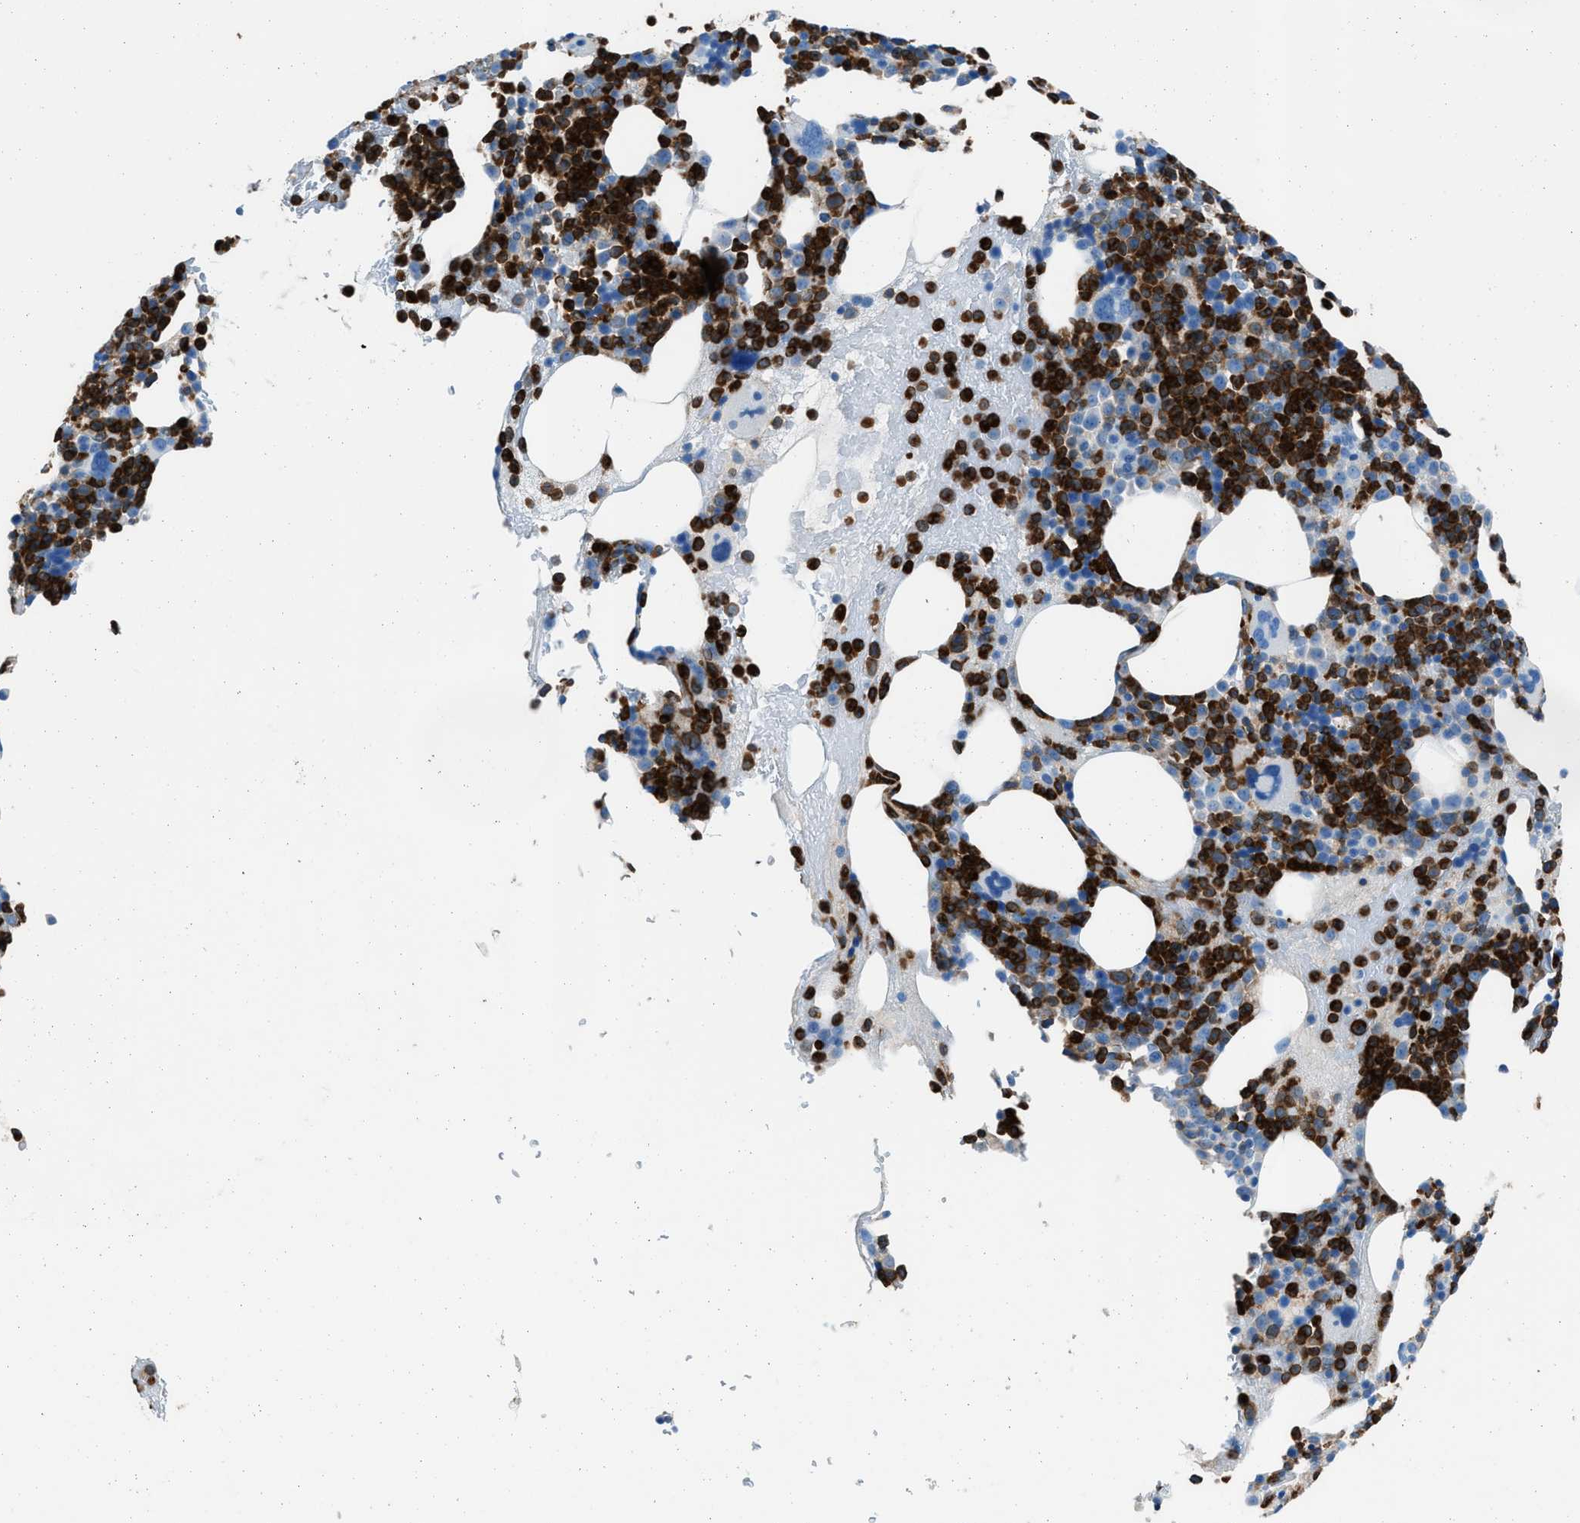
{"staining": {"intensity": "strong", "quantity": "25%-75%", "location": "cytoplasmic/membranous"}, "tissue": "bone marrow", "cell_type": "Hematopoietic cells", "image_type": "normal", "snomed": [{"axis": "morphology", "description": "Normal tissue, NOS"}, {"axis": "morphology", "description": "Inflammation, NOS"}, {"axis": "topography", "description": "Bone marrow"}], "caption": "Immunohistochemical staining of normal bone marrow reveals strong cytoplasmic/membranous protein staining in approximately 25%-75% of hematopoietic cells. (DAB (3,3'-diaminobenzidine) IHC with brightfield microscopy, high magnification).", "gene": "ITGB2", "patient": {"sex": "male", "age": 73}}